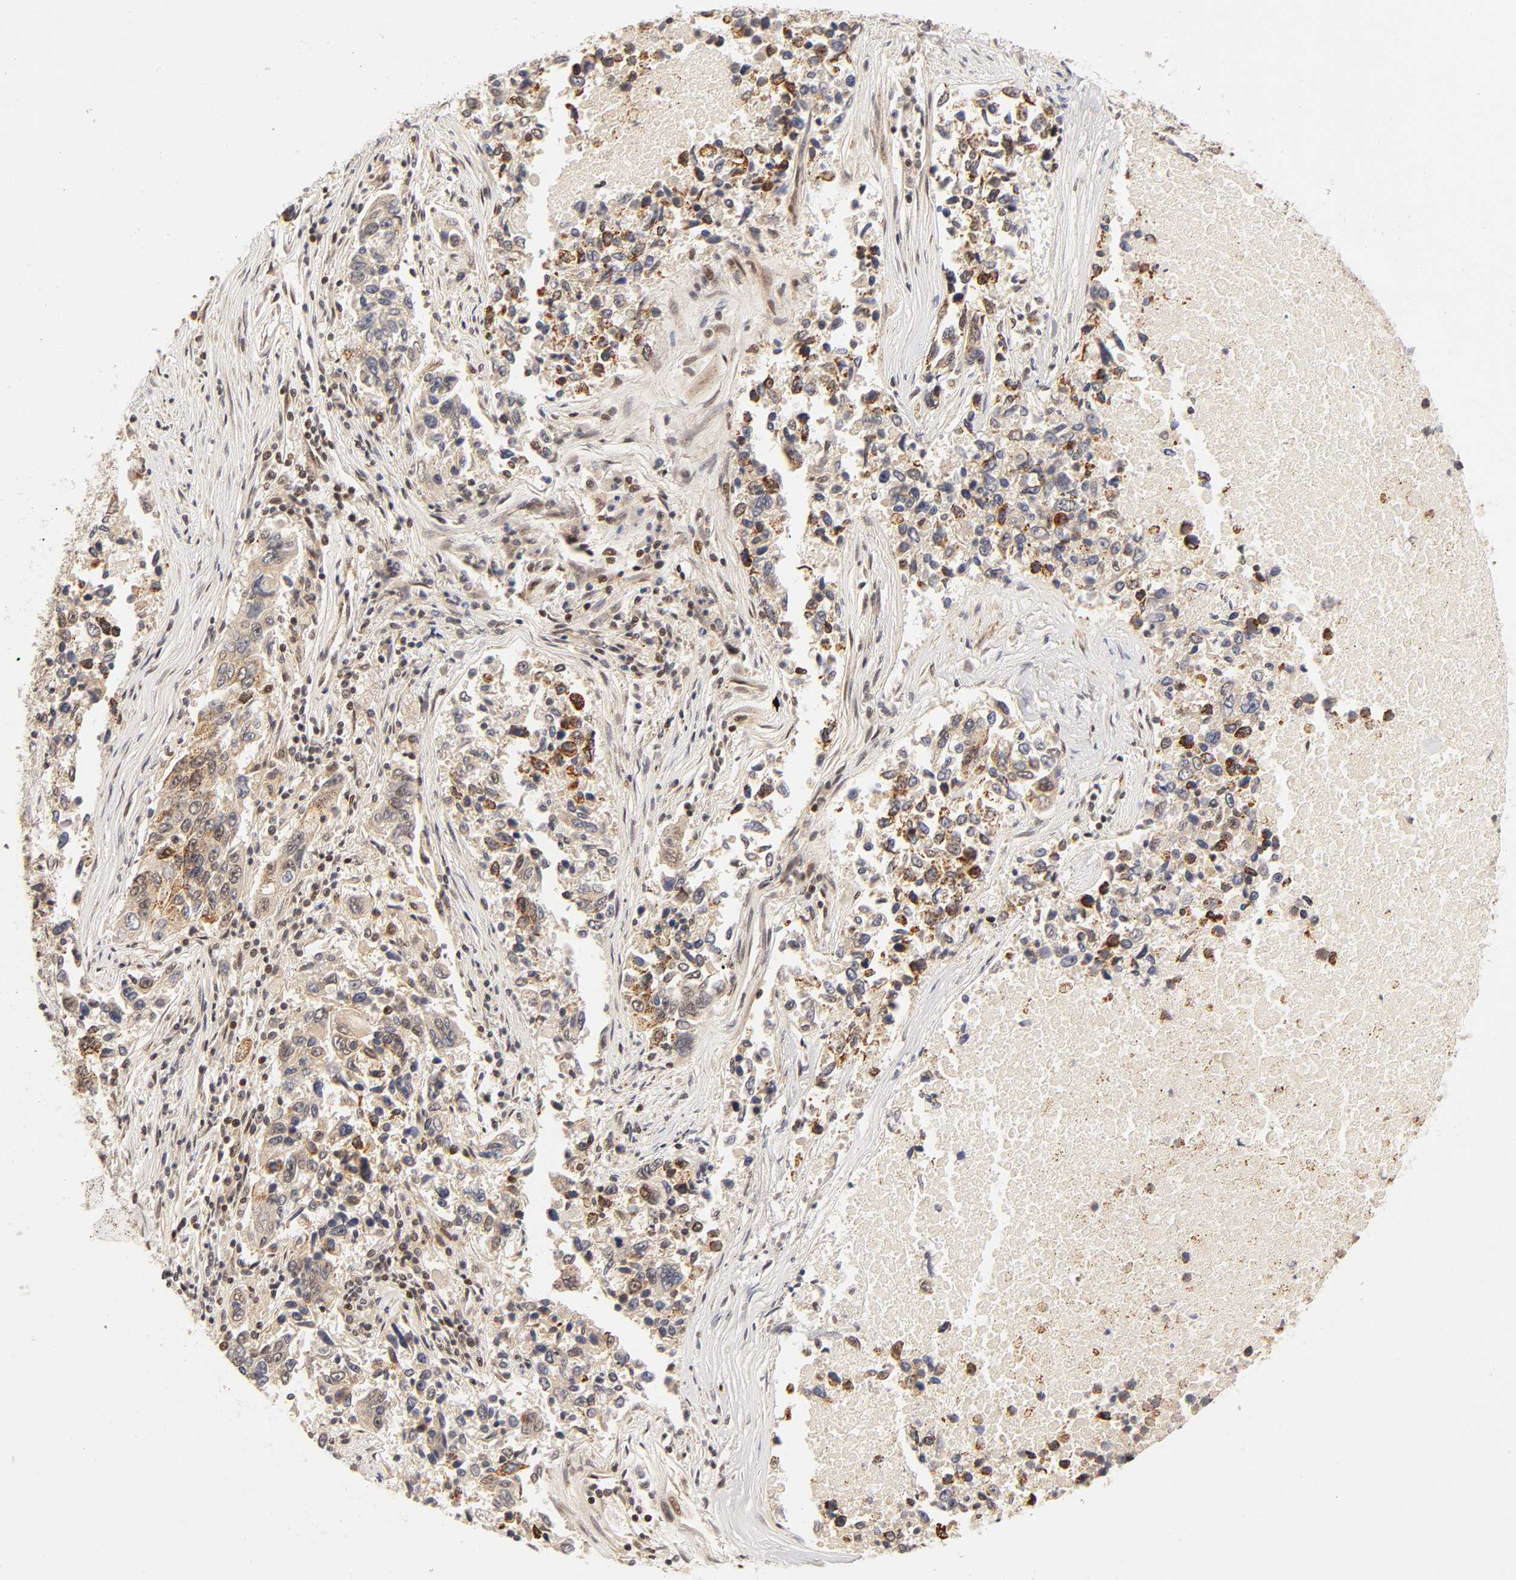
{"staining": {"intensity": "weak", "quantity": "25%-75%", "location": "cytoplasmic/membranous,nuclear"}, "tissue": "lung cancer", "cell_type": "Tumor cells", "image_type": "cancer", "snomed": [{"axis": "morphology", "description": "Adenocarcinoma, NOS"}, {"axis": "topography", "description": "Lung"}], "caption": "Immunohistochemical staining of human lung cancer (adenocarcinoma) shows low levels of weak cytoplasmic/membranous and nuclear protein positivity in about 25%-75% of tumor cells.", "gene": "TAF10", "patient": {"sex": "male", "age": 84}}